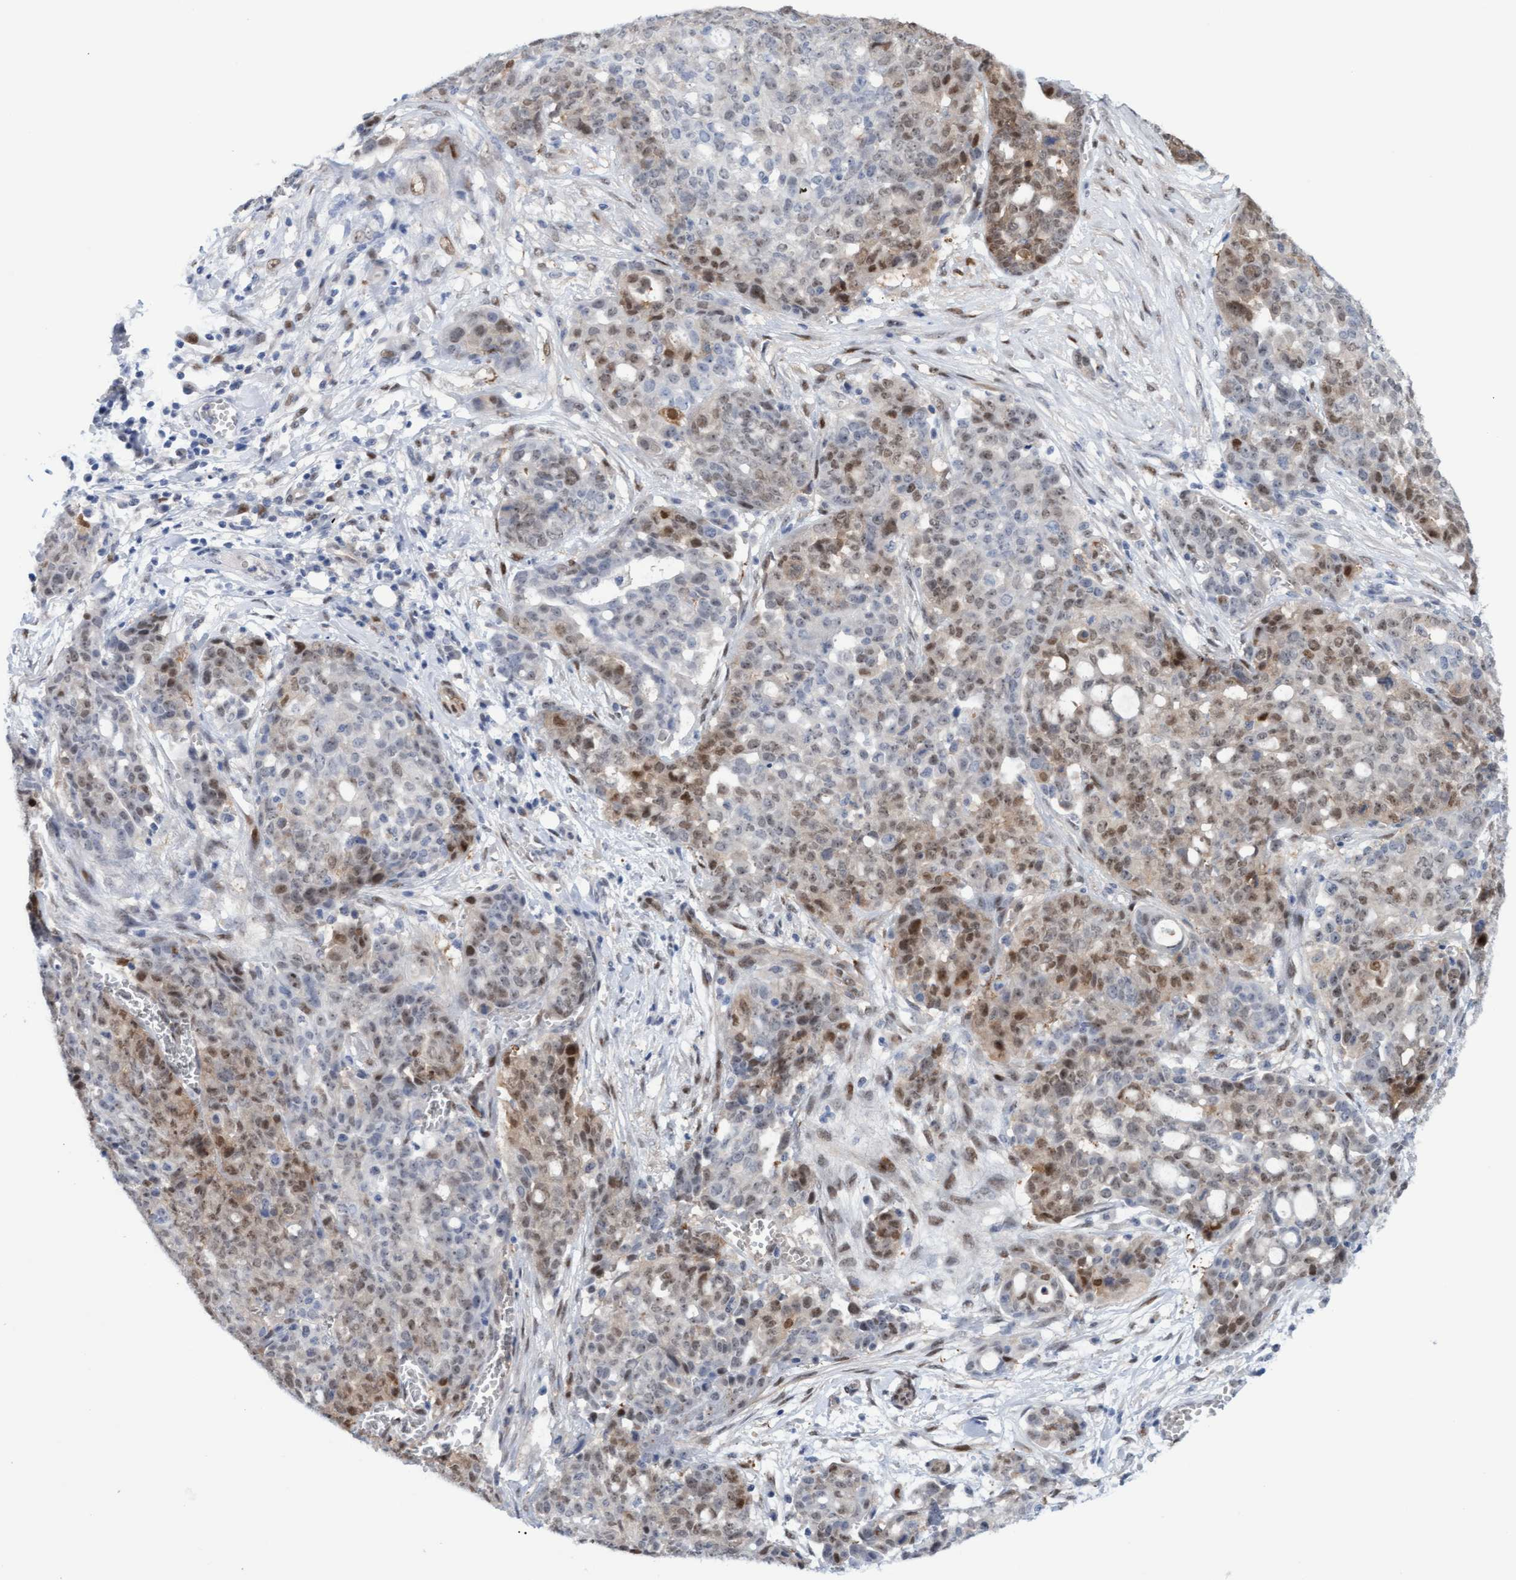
{"staining": {"intensity": "moderate", "quantity": "25%-75%", "location": "nuclear"}, "tissue": "ovarian cancer", "cell_type": "Tumor cells", "image_type": "cancer", "snomed": [{"axis": "morphology", "description": "Cystadenocarcinoma, serous, NOS"}, {"axis": "topography", "description": "Soft tissue"}, {"axis": "topography", "description": "Ovary"}], "caption": "Brown immunohistochemical staining in human ovarian cancer exhibits moderate nuclear positivity in approximately 25%-75% of tumor cells.", "gene": "PINX1", "patient": {"sex": "female", "age": 57}}